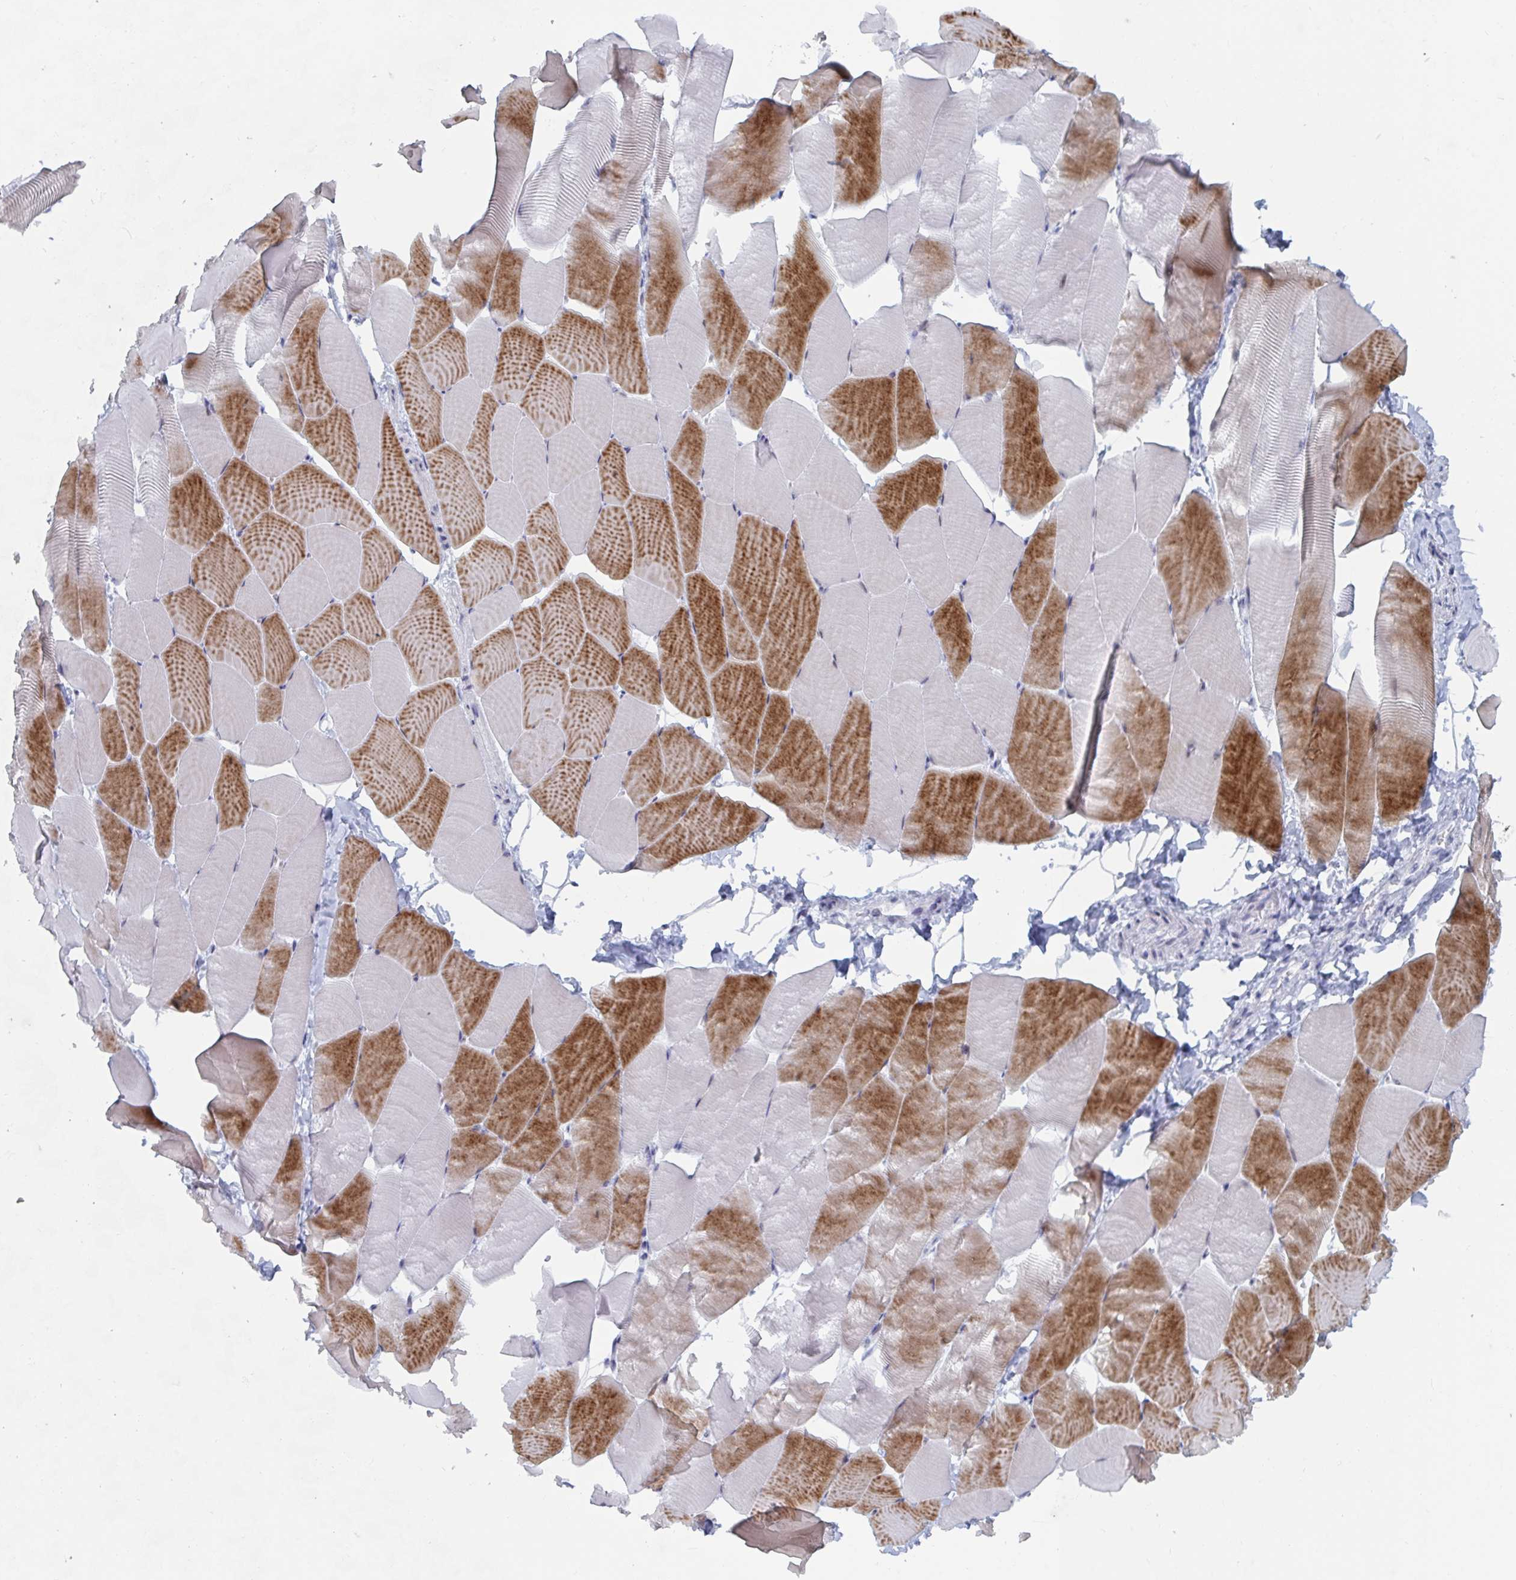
{"staining": {"intensity": "strong", "quantity": "25%-75%", "location": "cytoplasmic/membranous"}, "tissue": "skeletal muscle", "cell_type": "Myocytes", "image_type": "normal", "snomed": [{"axis": "morphology", "description": "Normal tissue, NOS"}, {"axis": "topography", "description": "Skeletal muscle"}], "caption": "Immunohistochemistry of normal skeletal muscle displays high levels of strong cytoplasmic/membranous expression in approximately 25%-75% of myocytes.", "gene": "NR1H2", "patient": {"sex": "male", "age": 25}}